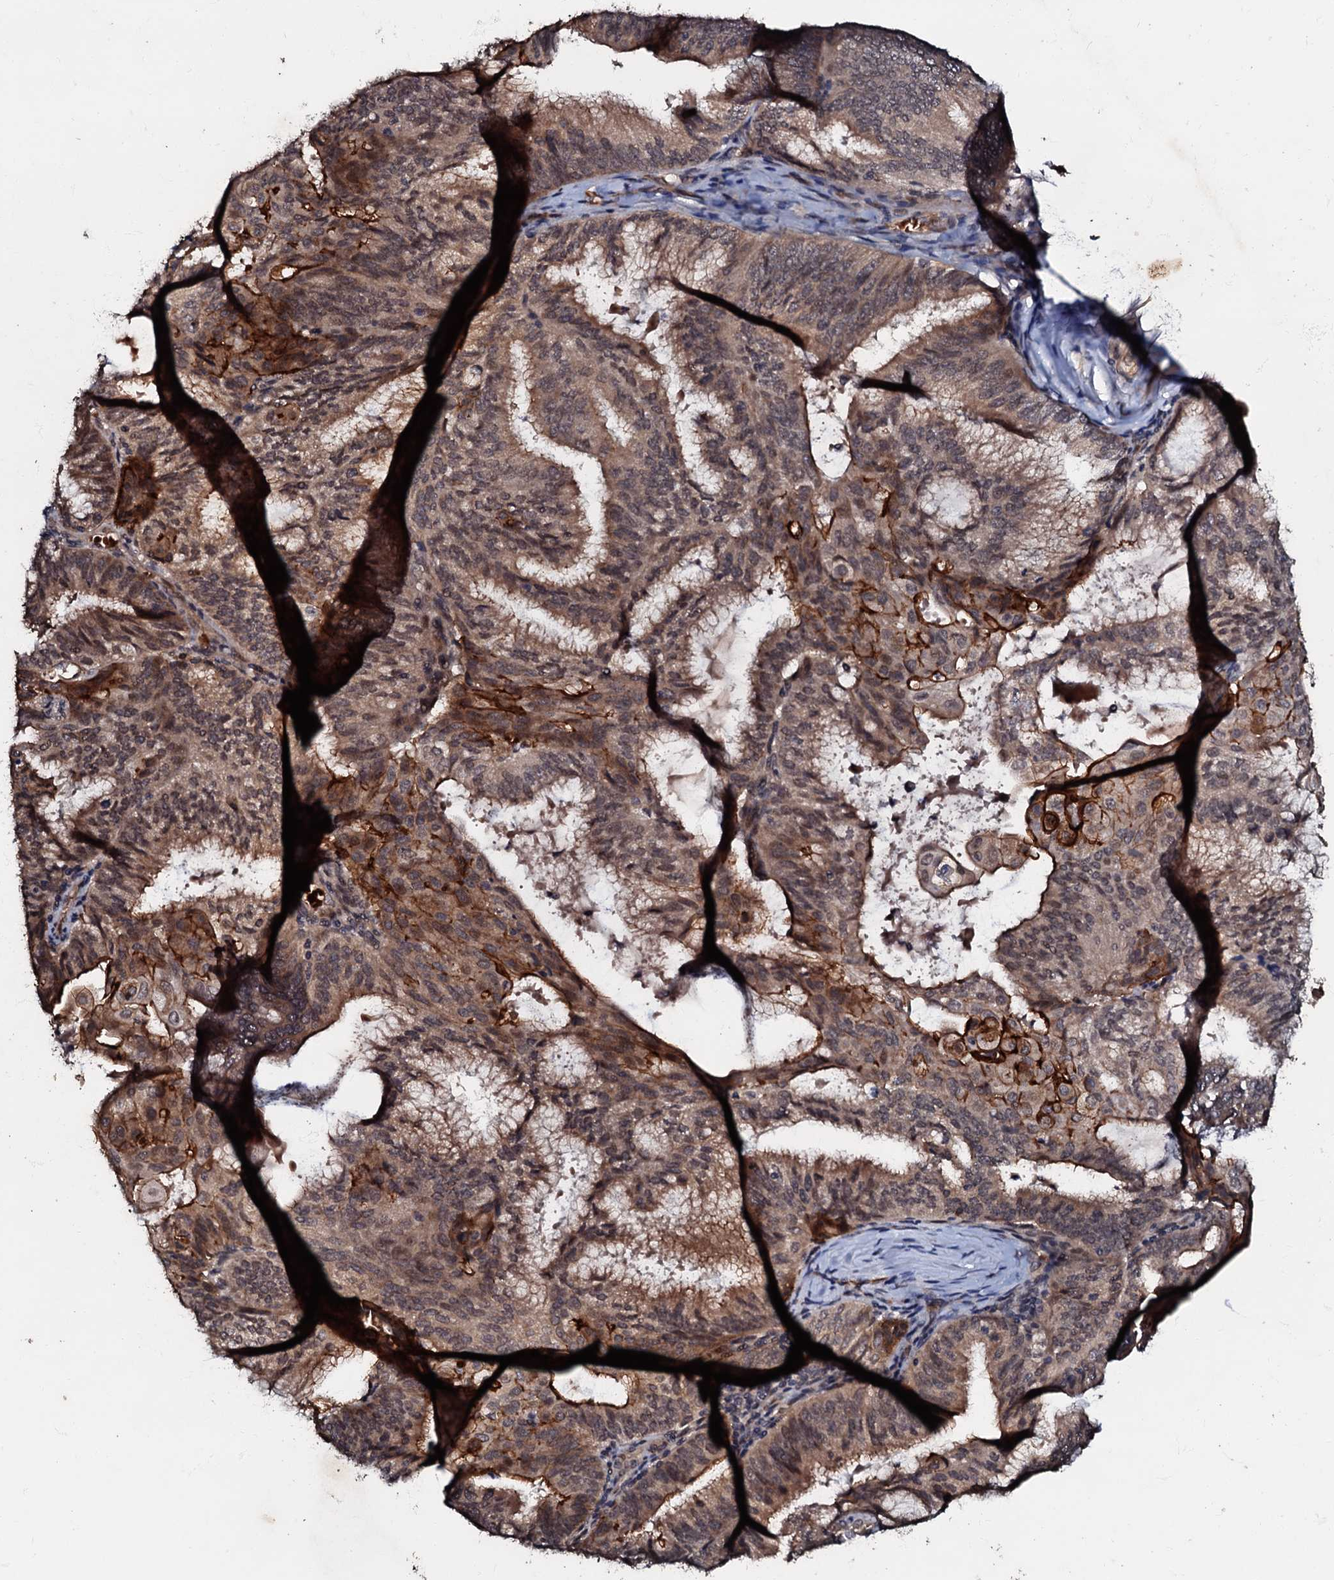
{"staining": {"intensity": "moderate", "quantity": ">75%", "location": "cytoplasmic/membranous,nuclear"}, "tissue": "endometrial cancer", "cell_type": "Tumor cells", "image_type": "cancer", "snomed": [{"axis": "morphology", "description": "Adenocarcinoma, NOS"}, {"axis": "topography", "description": "Endometrium"}], "caption": "A photomicrograph of human endometrial cancer stained for a protein exhibits moderate cytoplasmic/membranous and nuclear brown staining in tumor cells.", "gene": "MANSC4", "patient": {"sex": "female", "age": 49}}